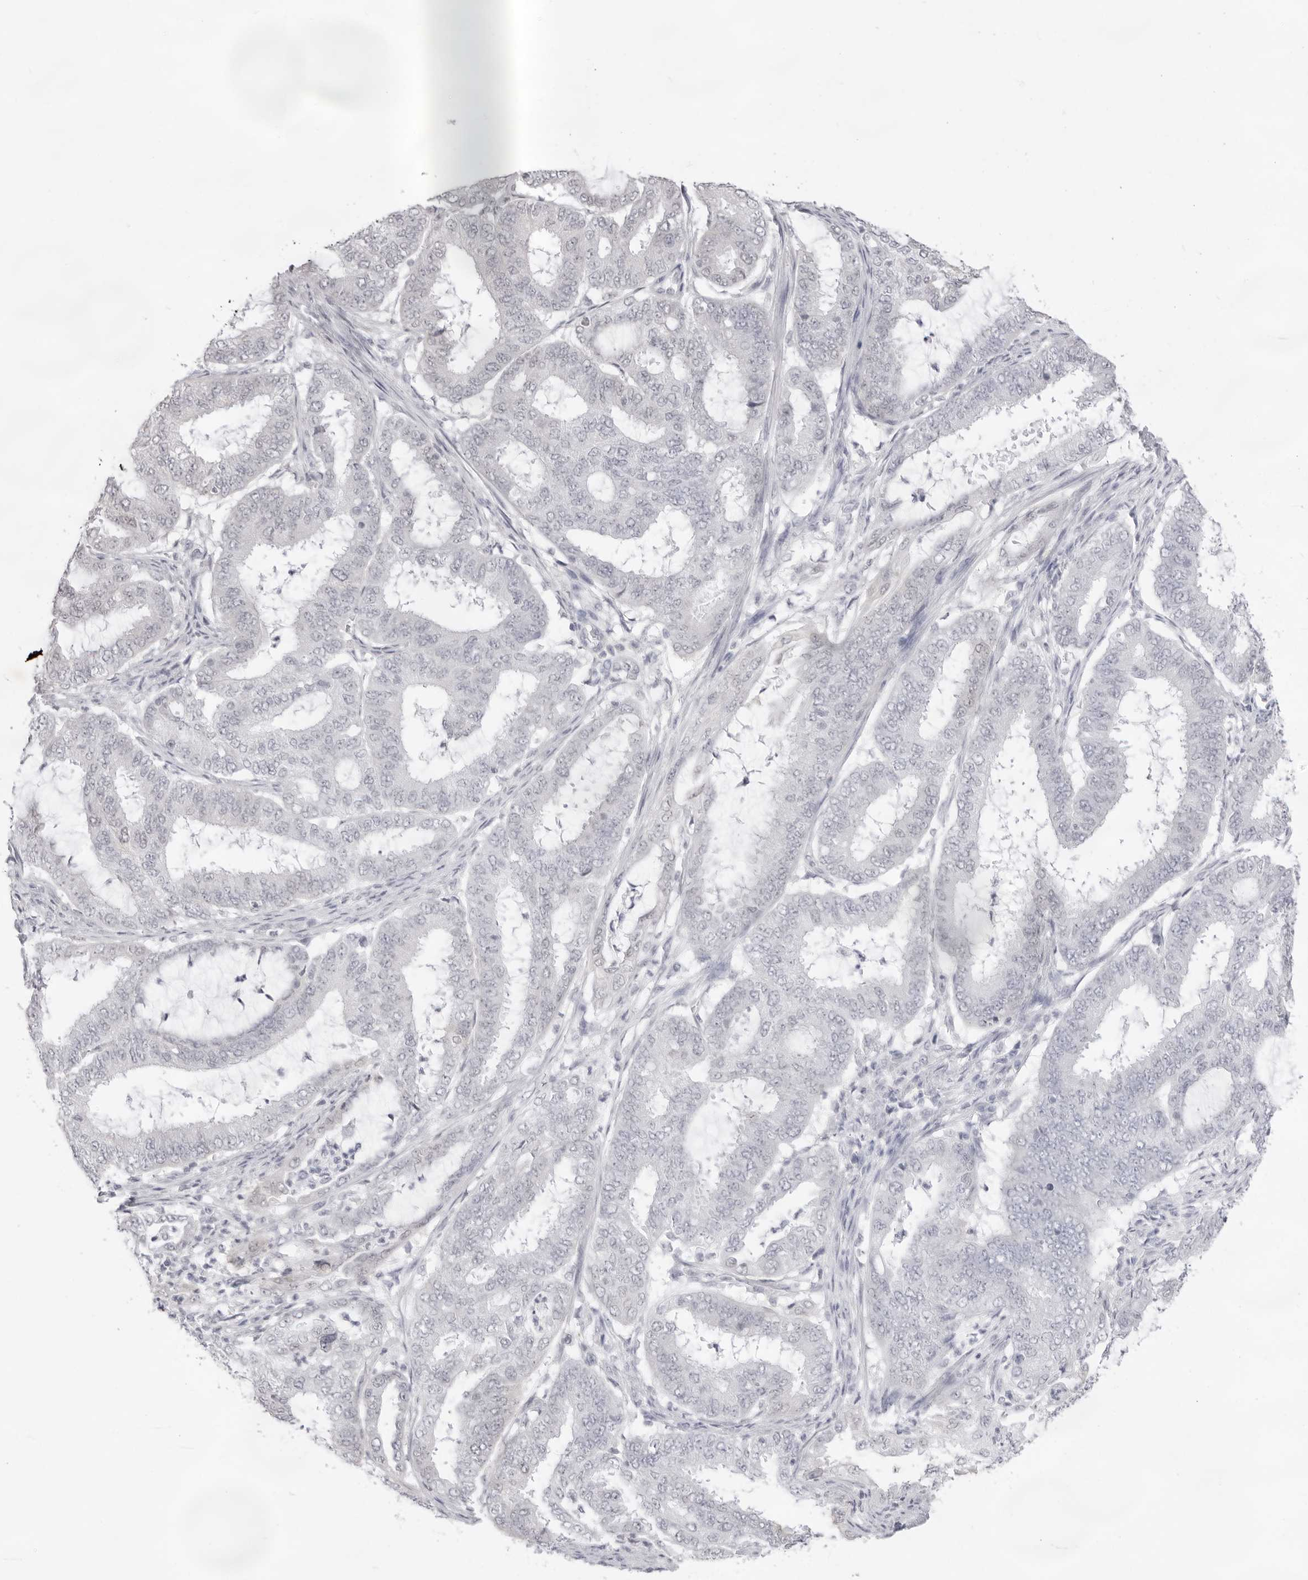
{"staining": {"intensity": "negative", "quantity": "none", "location": "none"}, "tissue": "endometrial cancer", "cell_type": "Tumor cells", "image_type": "cancer", "snomed": [{"axis": "morphology", "description": "Adenocarcinoma, NOS"}, {"axis": "topography", "description": "Endometrium"}], "caption": "This is an immunohistochemistry micrograph of human endometrial cancer (adenocarcinoma). There is no staining in tumor cells.", "gene": "FDPS", "patient": {"sex": "female", "age": 51}}